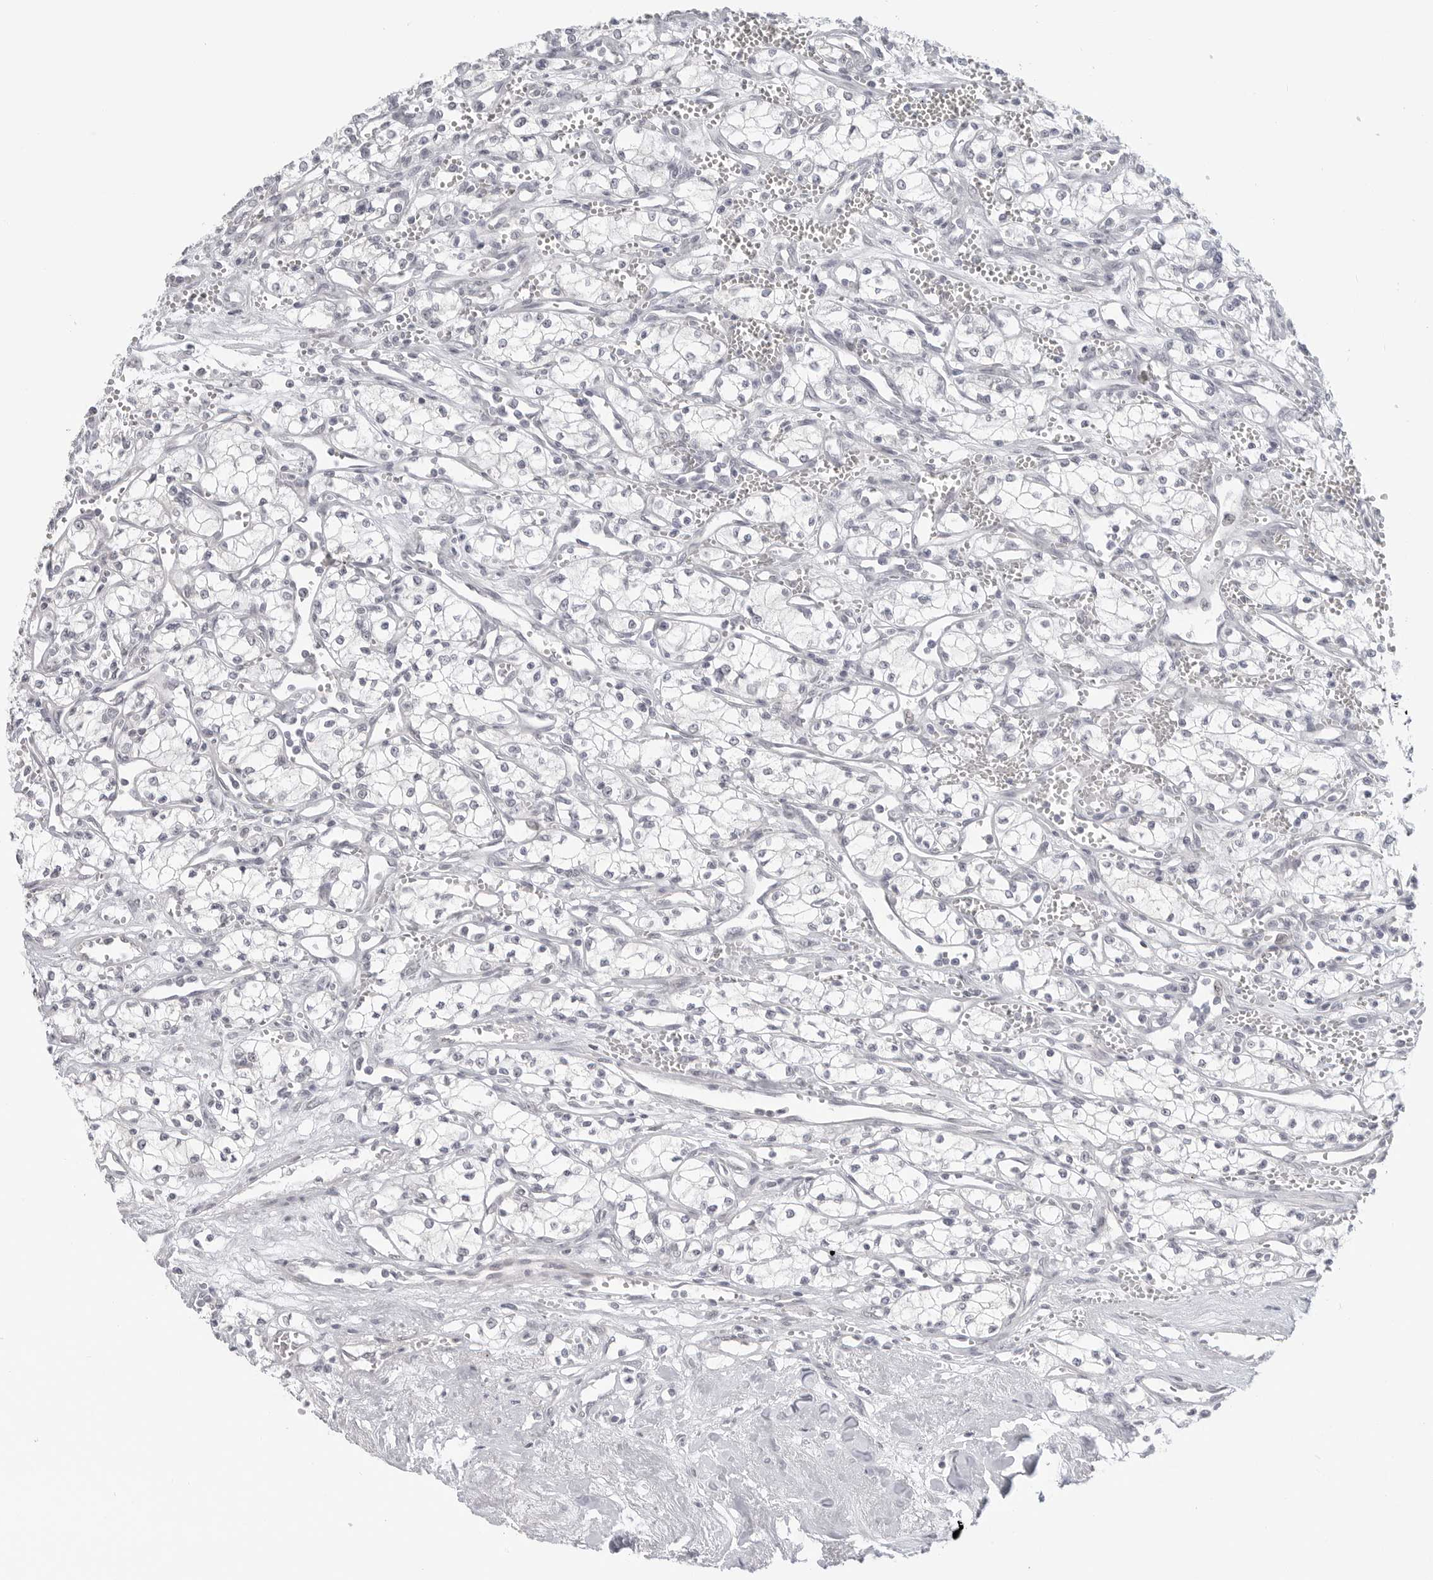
{"staining": {"intensity": "negative", "quantity": "none", "location": "none"}, "tissue": "renal cancer", "cell_type": "Tumor cells", "image_type": "cancer", "snomed": [{"axis": "morphology", "description": "Adenocarcinoma, NOS"}, {"axis": "topography", "description": "Kidney"}], "caption": "A photomicrograph of renal cancer (adenocarcinoma) stained for a protein shows no brown staining in tumor cells.", "gene": "KLK11", "patient": {"sex": "male", "age": 59}}